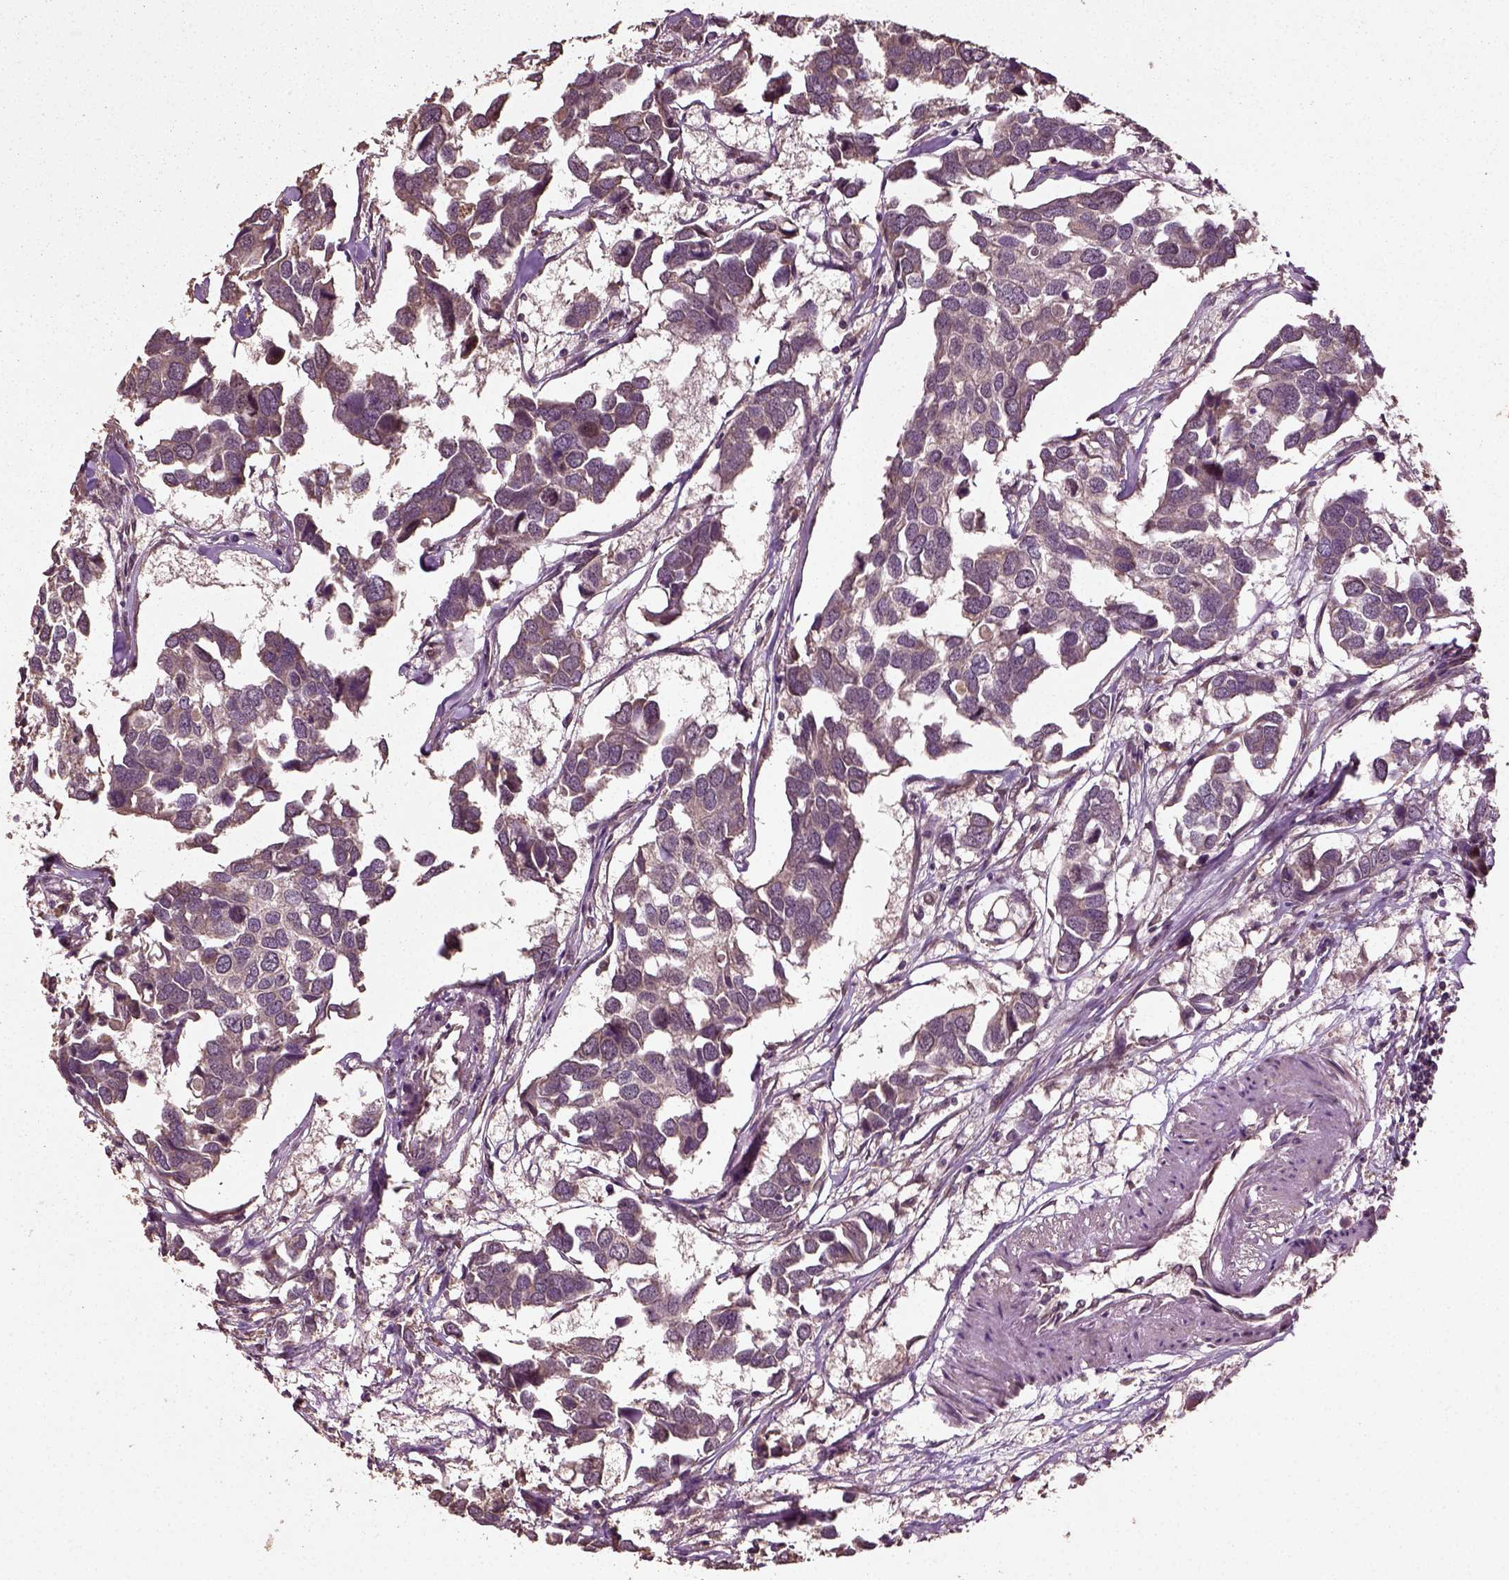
{"staining": {"intensity": "weak", "quantity": "<25%", "location": "cytoplasmic/membranous"}, "tissue": "breast cancer", "cell_type": "Tumor cells", "image_type": "cancer", "snomed": [{"axis": "morphology", "description": "Duct carcinoma"}, {"axis": "topography", "description": "Breast"}], "caption": "This is a histopathology image of IHC staining of breast cancer, which shows no staining in tumor cells.", "gene": "ERV3-1", "patient": {"sex": "female", "age": 83}}